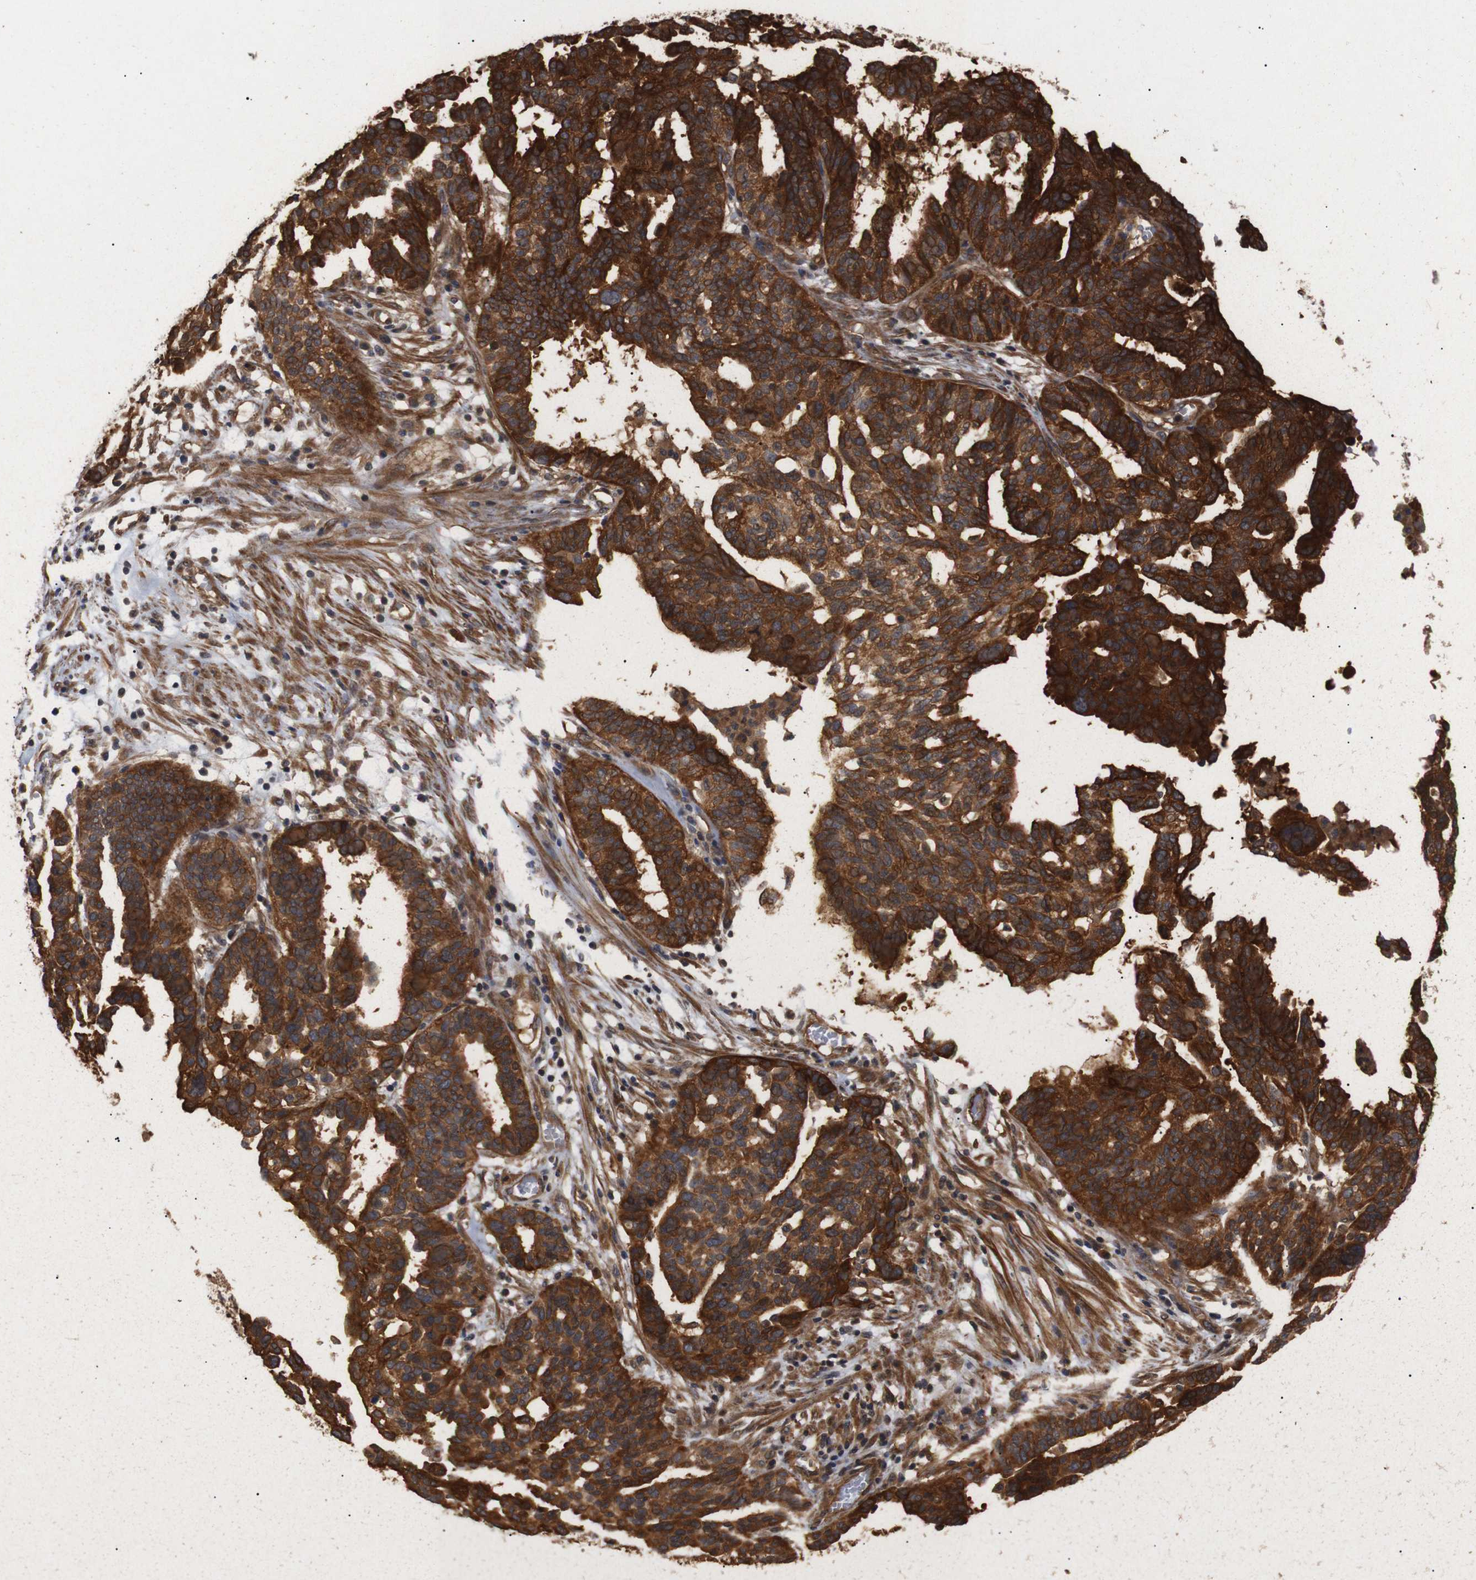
{"staining": {"intensity": "strong", "quantity": ">75%", "location": "cytoplasmic/membranous"}, "tissue": "ovarian cancer", "cell_type": "Tumor cells", "image_type": "cancer", "snomed": [{"axis": "morphology", "description": "Cystadenocarcinoma, serous, NOS"}, {"axis": "topography", "description": "Ovary"}], "caption": "Approximately >75% of tumor cells in ovarian cancer (serous cystadenocarcinoma) display strong cytoplasmic/membranous protein positivity as visualized by brown immunohistochemical staining.", "gene": "PAWR", "patient": {"sex": "female", "age": 59}}